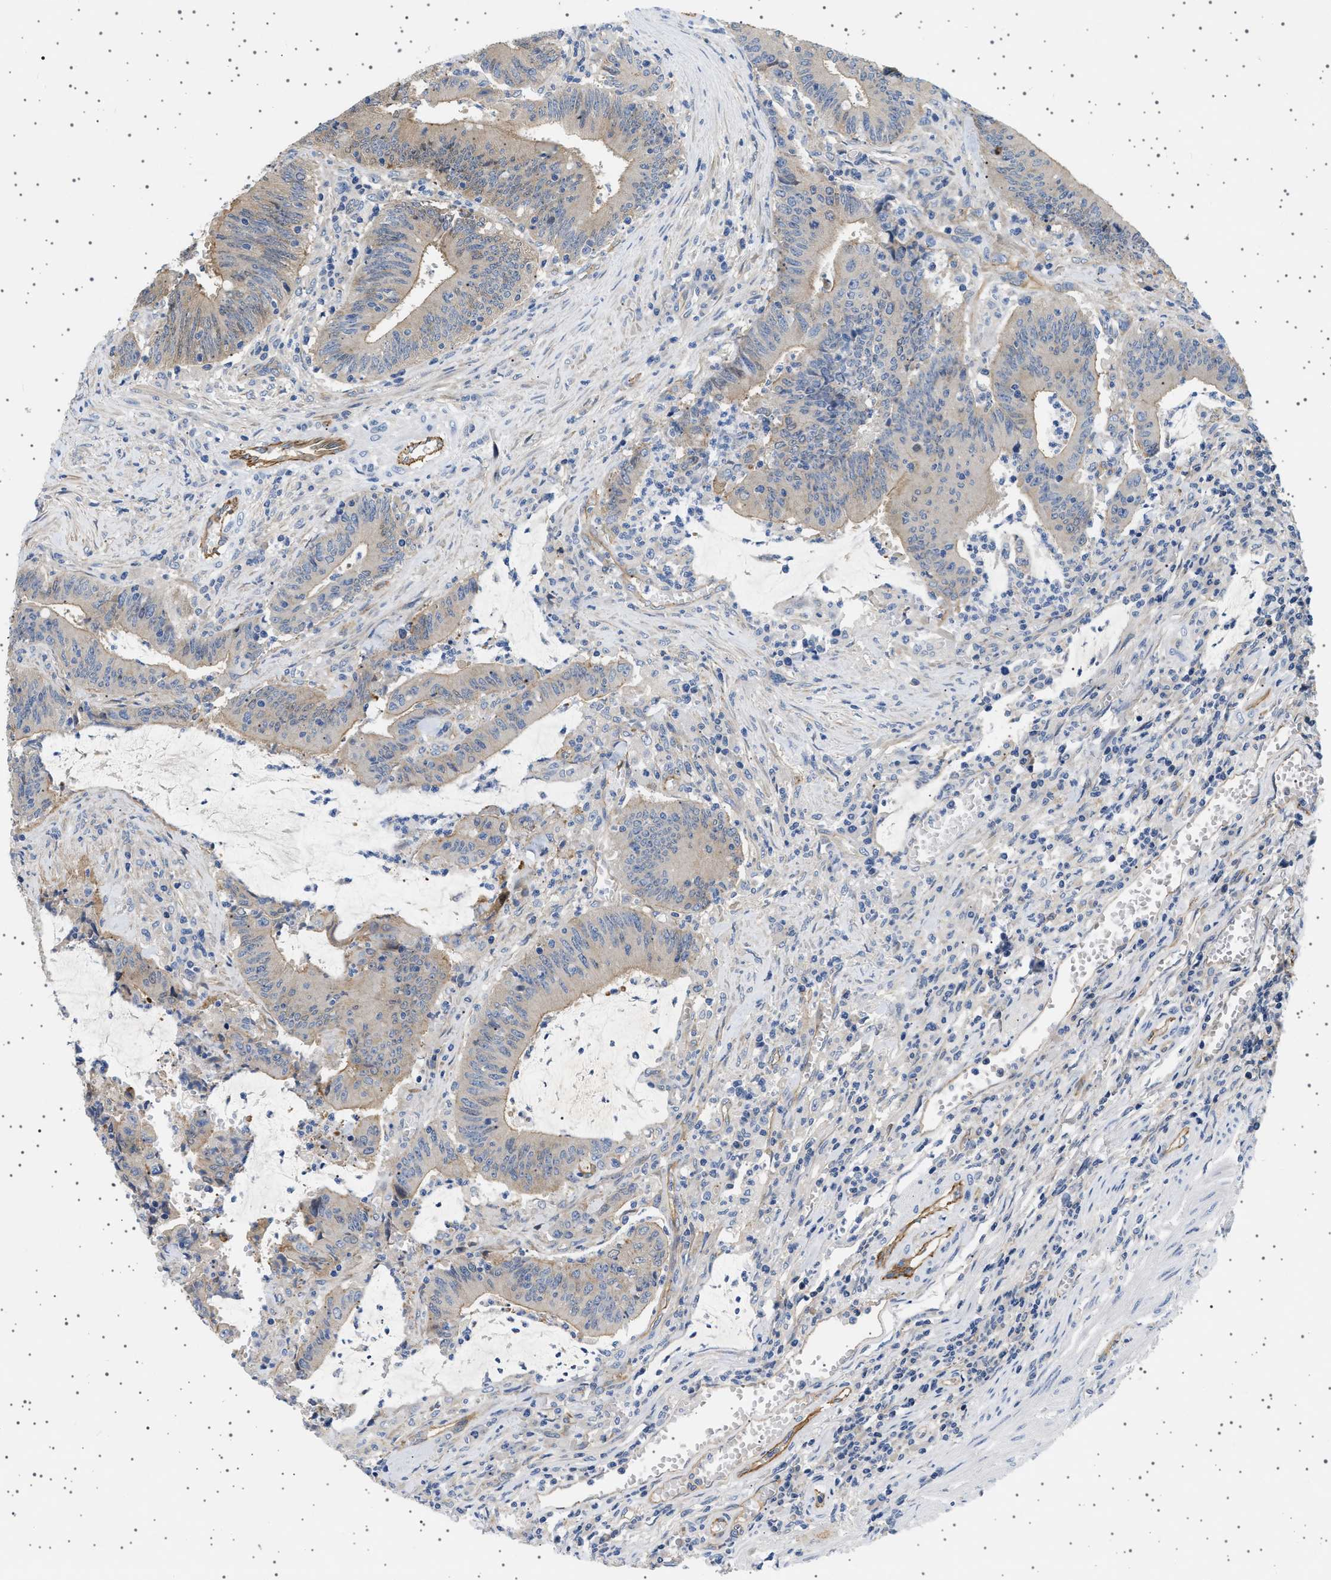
{"staining": {"intensity": "weak", "quantity": "25%-75%", "location": "cytoplasmic/membranous"}, "tissue": "colorectal cancer", "cell_type": "Tumor cells", "image_type": "cancer", "snomed": [{"axis": "morphology", "description": "Normal tissue, NOS"}, {"axis": "morphology", "description": "Adenocarcinoma, NOS"}, {"axis": "topography", "description": "Rectum"}], "caption": "Immunohistochemical staining of colorectal adenocarcinoma reveals low levels of weak cytoplasmic/membranous positivity in about 25%-75% of tumor cells. The staining is performed using DAB brown chromogen to label protein expression. The nuclei are counter-stained blue using hematoxylin.", "gene": "PLPP6", "patient": {"sex": "female", "age": 66}}